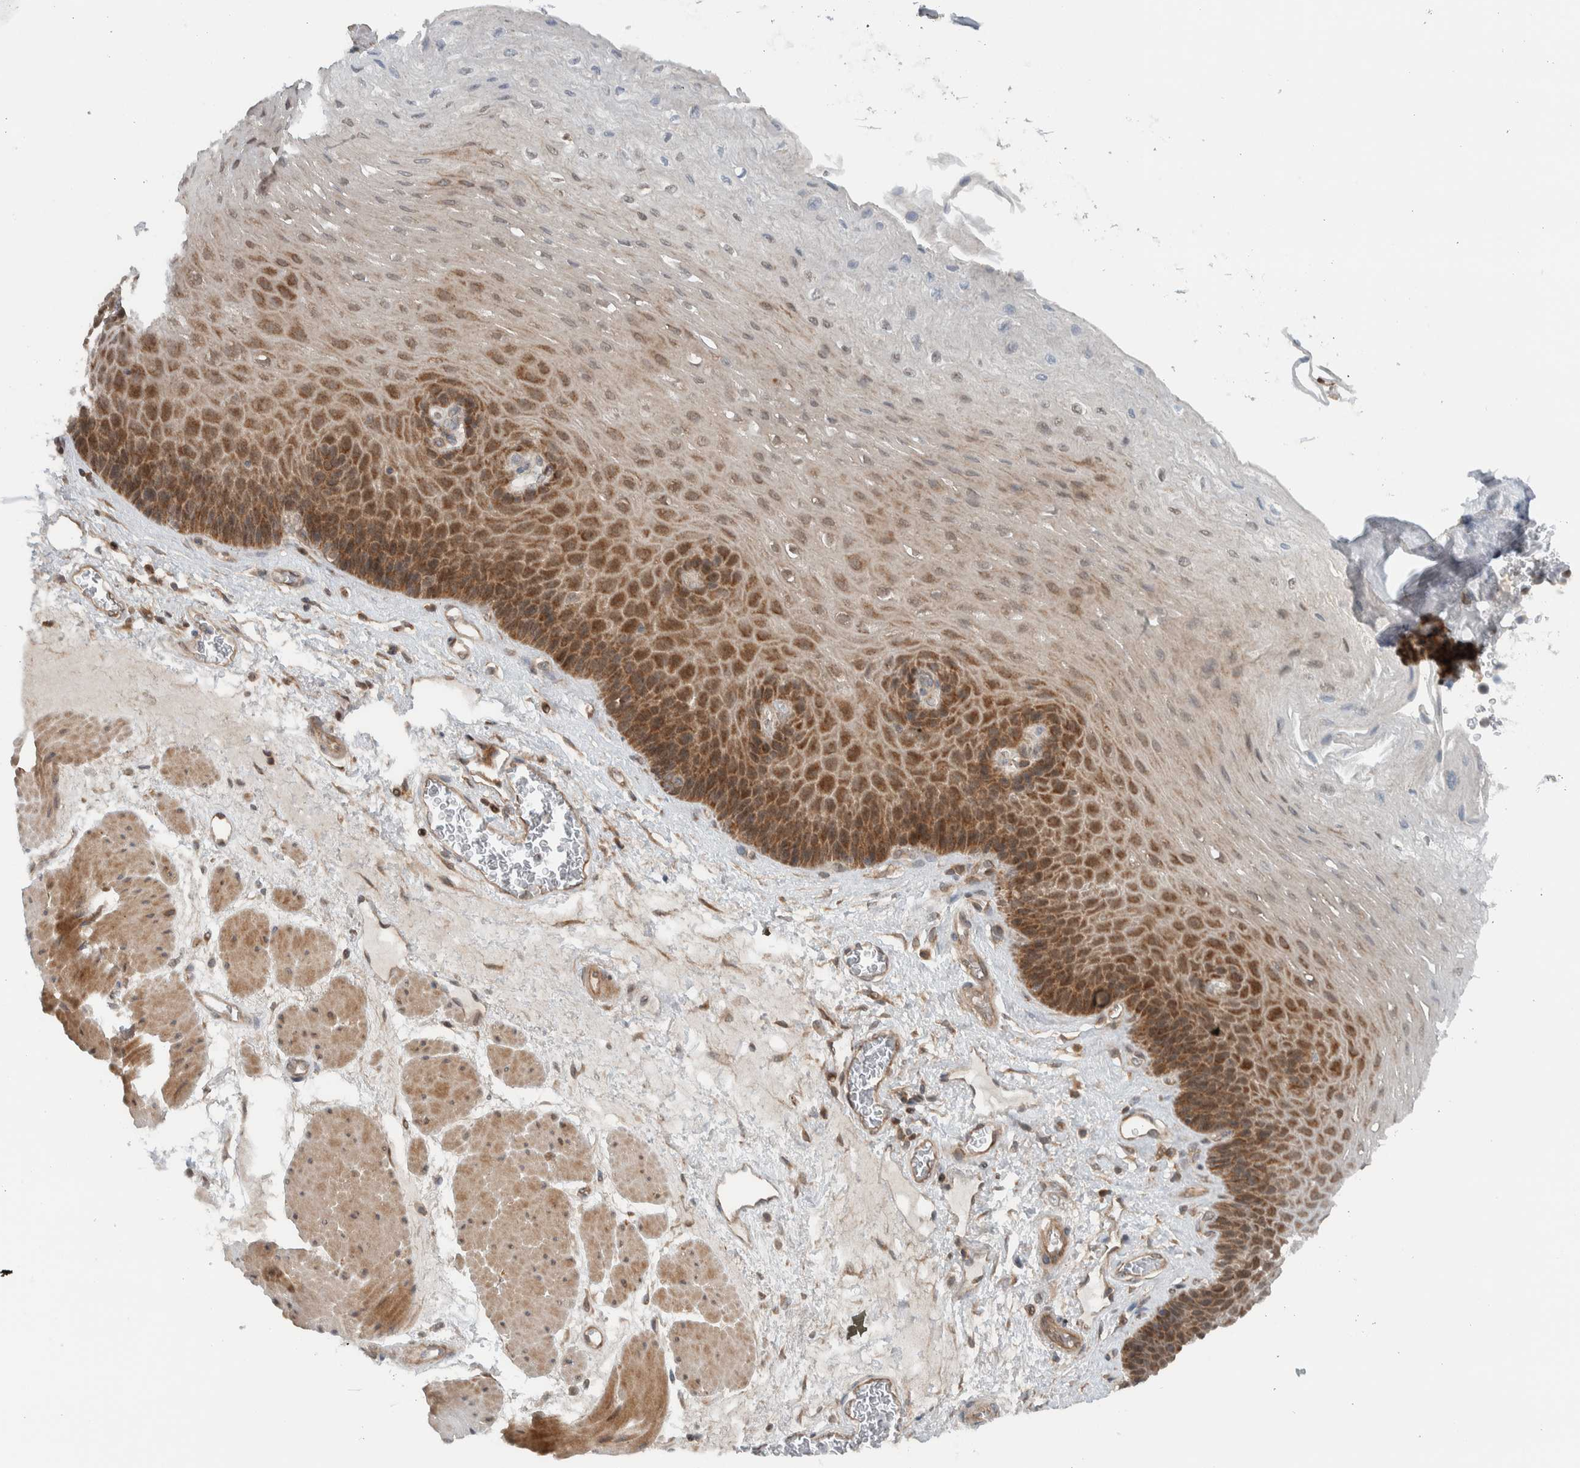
{"staining": {"intensity": "moderate", "quantity": "25%-75%", "location": "cytoplasmic/membranous"}, "tissue": "esophagus", "cell_type": "Squamous epithelial cells", "image_type": "normal", "snomed": [{"axis": "morphology", "description": "Normal tissue, NOS"}, {"axis": "topography", "description": "Esophagus"}], "caption": "Immunohistochemical staining of normal human esophagus exhibits 25%-75% levels of moderate cytoplasmic/membranous protein expression in approximately 25%-75% of squamous epithelial cells.", "gene": "KLHL6", "patient": {"sex": "female", "age": 72}}